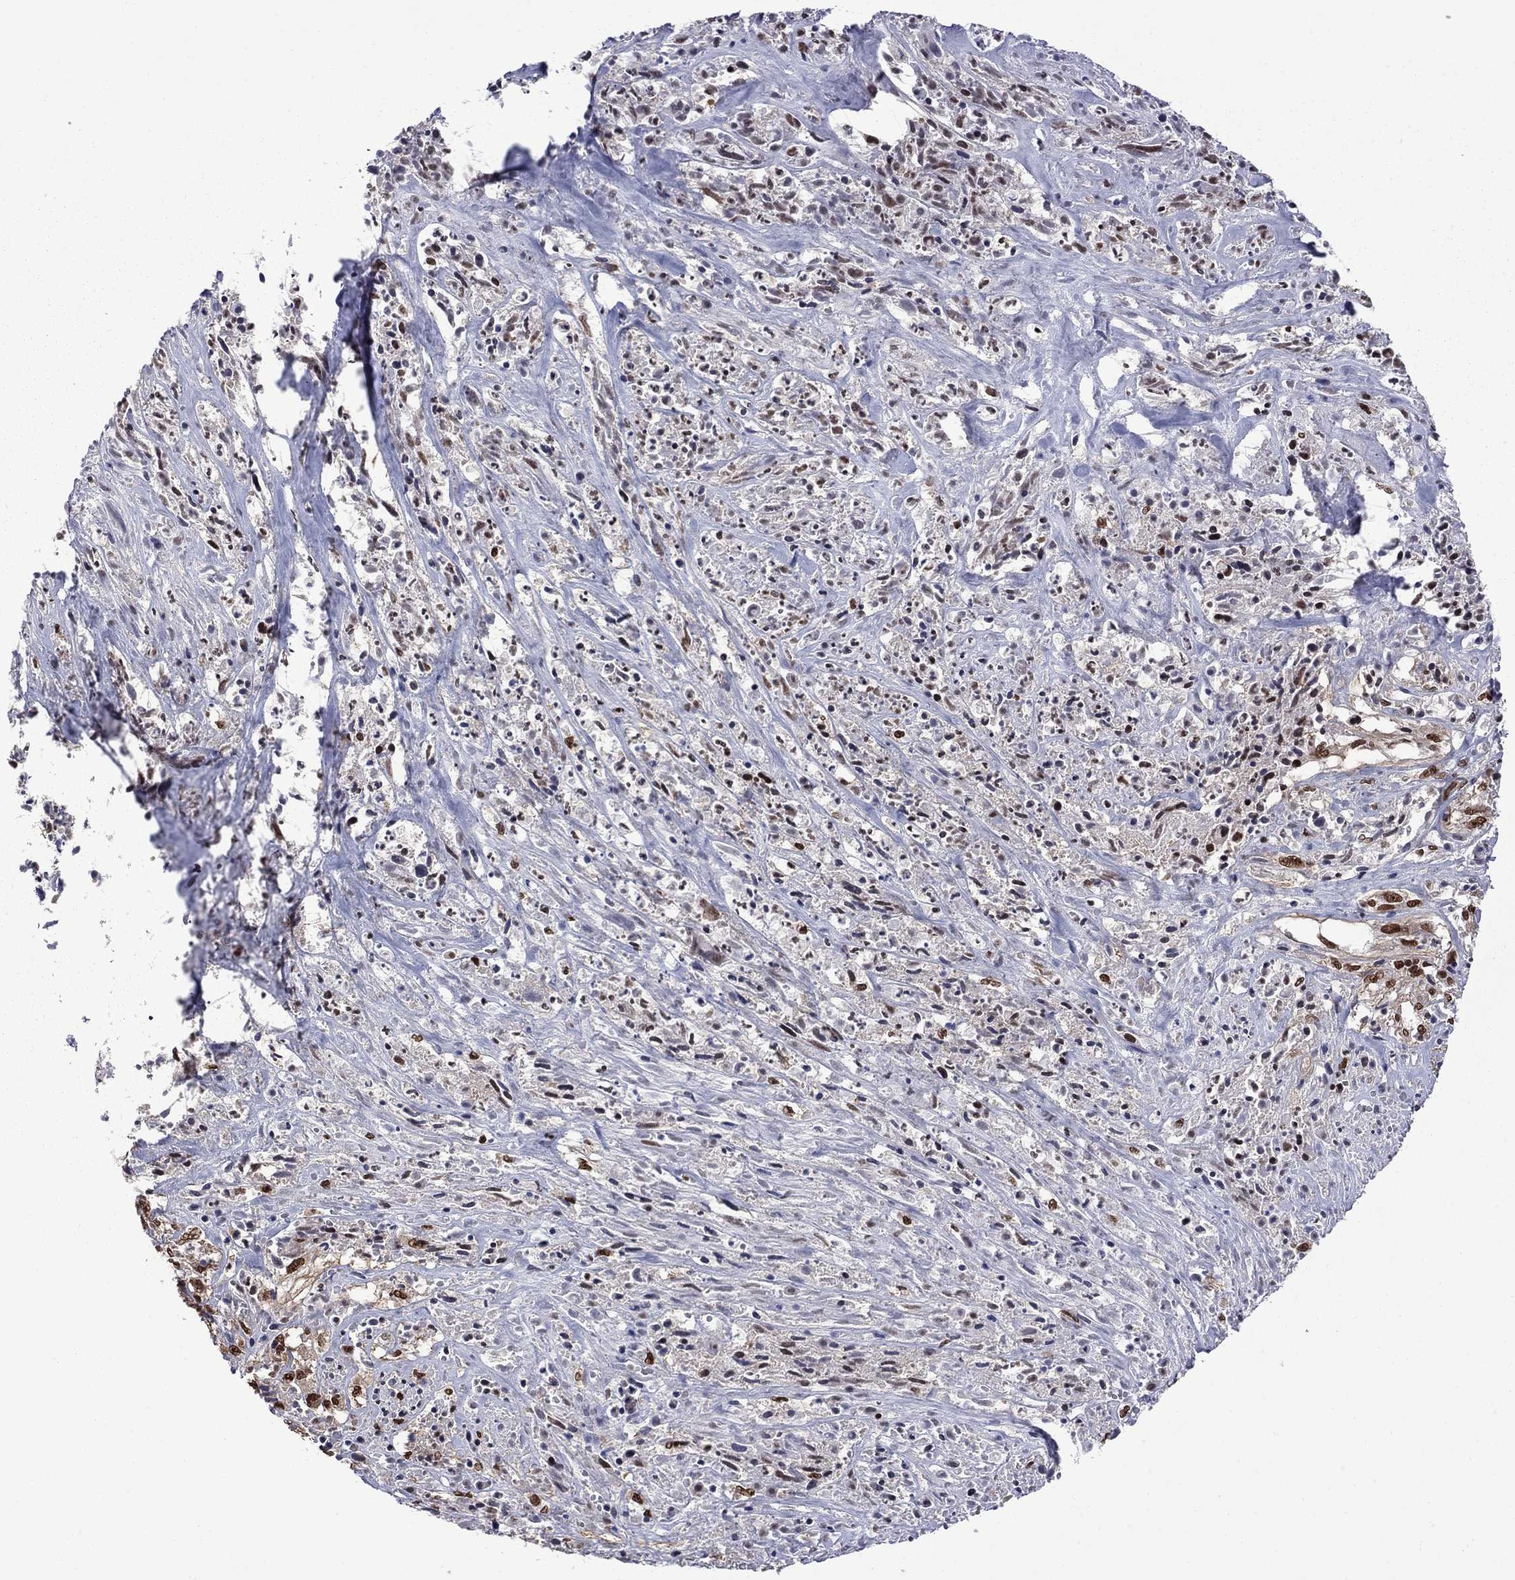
{"staining": {"intensity": "strong", "quantity": "25%-75%", "location": "nuclear"}, "tissue": "melanoma", "cell_type": "Tumor cells", "image_type": "cancer", "snomed": [{"axis": "morphology", "description": "Malignant melanoma, NOS"}, {"axis": "topography", "description": "Skin"}], "caption": "IHC micrograph of neoplastic tissue: human malignant melanoma stained using IHC displays high levels of strong protein expression localized specifically in the nuclear of tumor cells, appearing as a nuclear brown color.", "gene": "MED25", "patient": {"sex": "female", "age": 91}}